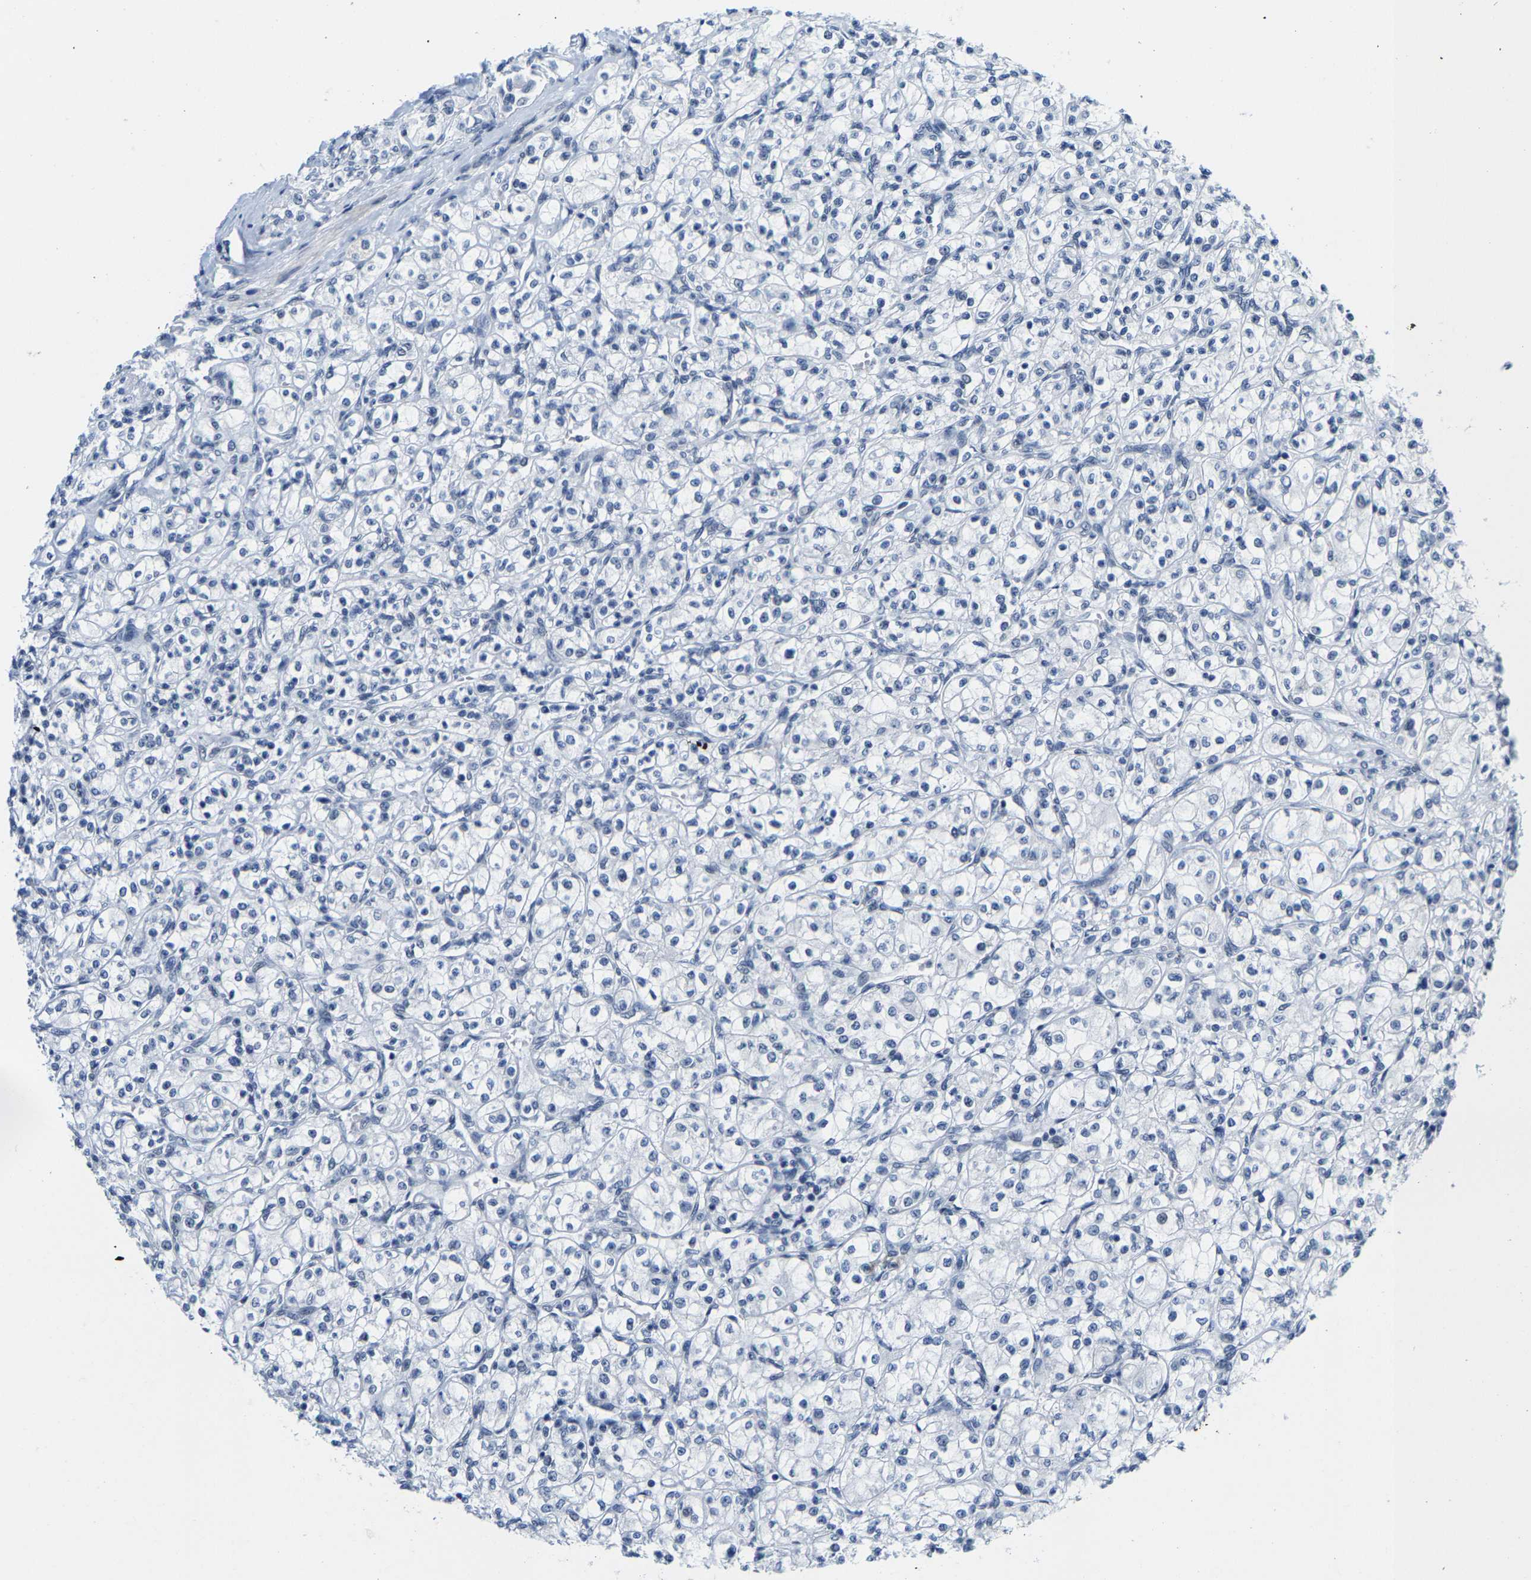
{"staining": {"intensity": "negative", "quantity": "none", "location": "none"}, "tissue": "renal cancer", "cell_type": "Tumor cells", "image_type": "cancer", "snomed": [{"axis": "morphology", "description": "Adenocarcinoma, NOS"}, {"axis": "topography", "description": "Kidney"}], "caption": "Immunohistochemistry (IHC) image of adenocarcinoma (renal) stained for a protein (brown), which displays no positivity in tumor cells.", "gene": "SETD1B", "patient": {"sex": "male", "age": 77}}